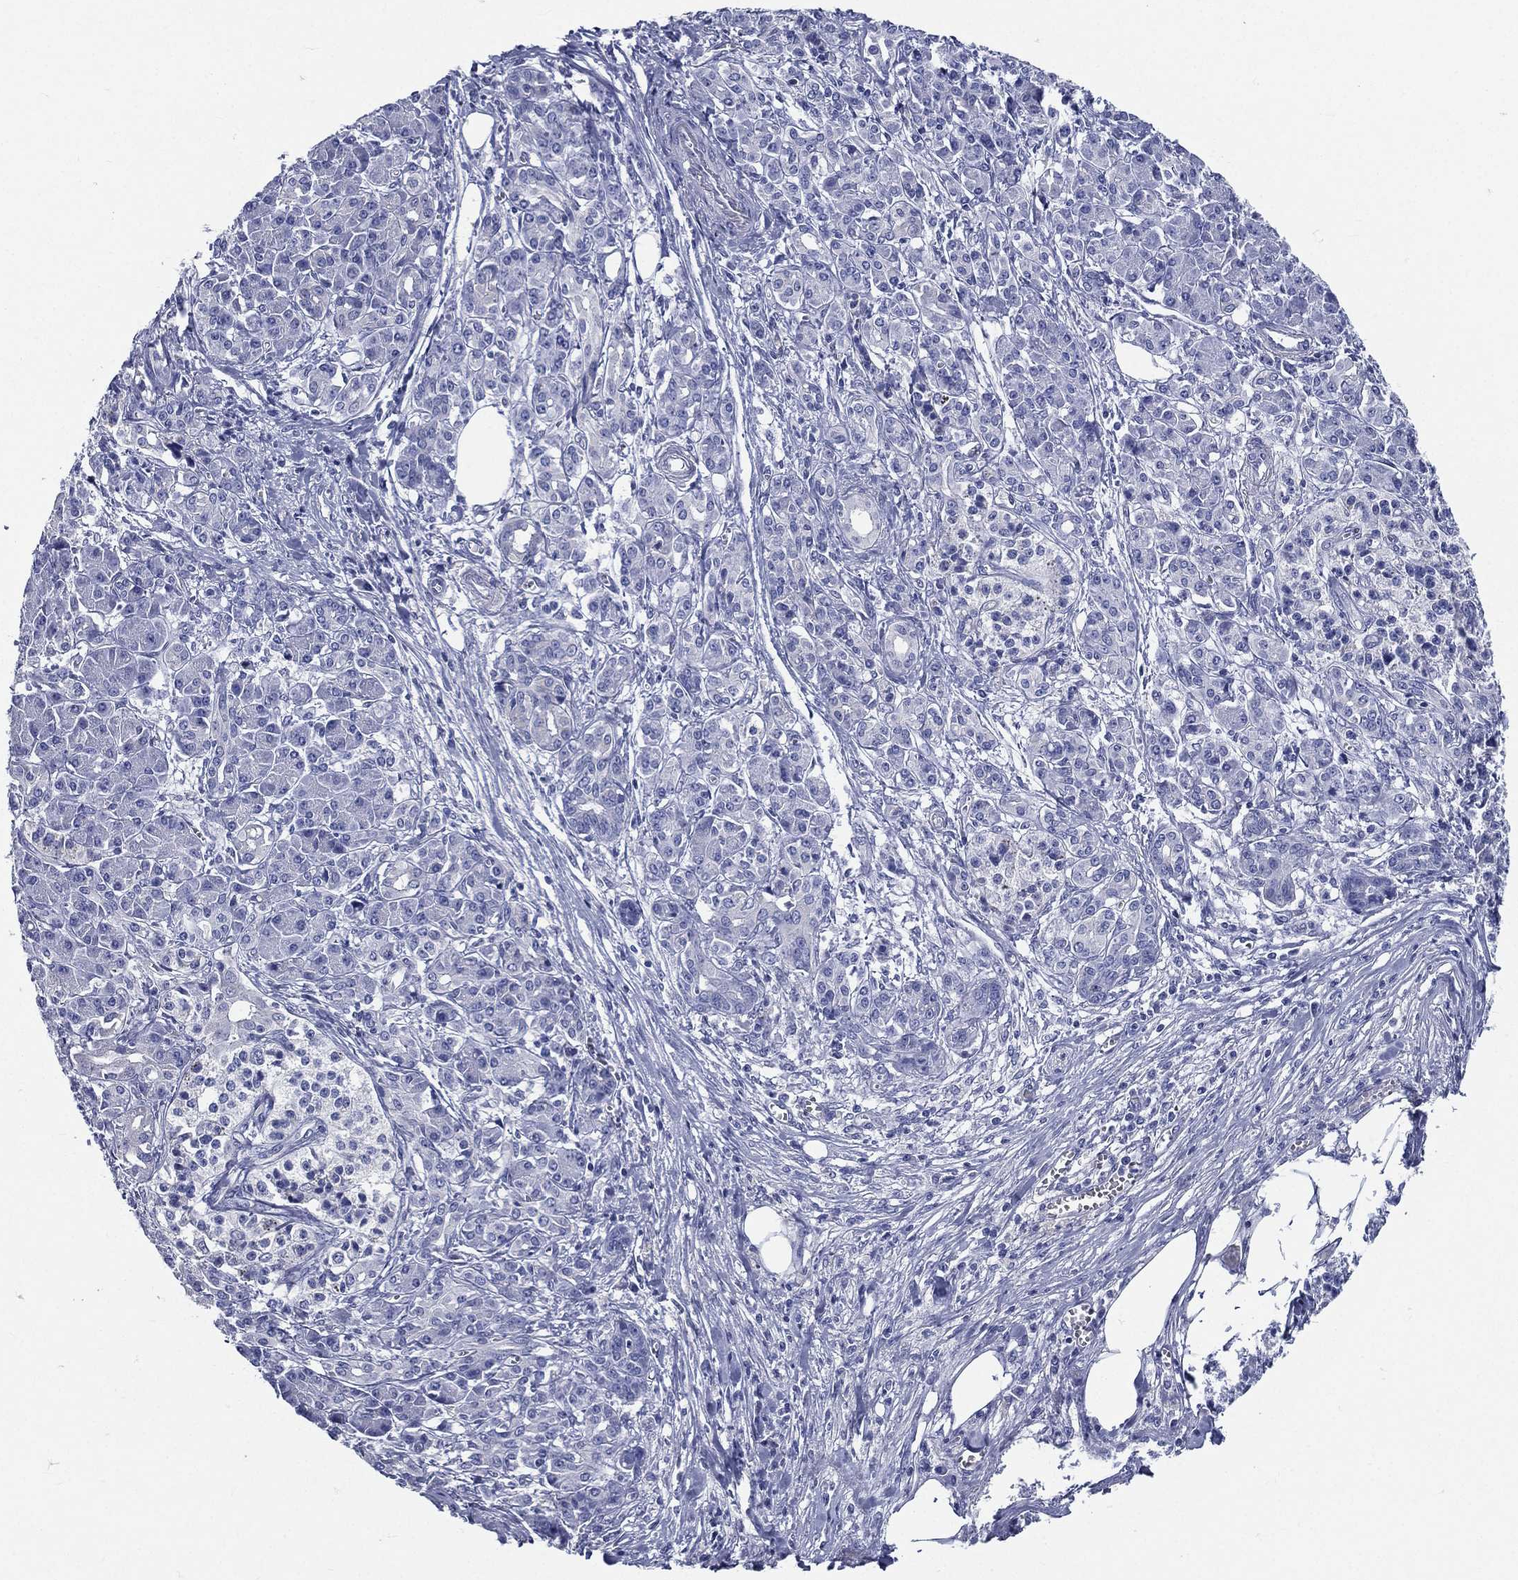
{"staining": {"intensity": "negative", "quantity": "none", "location": "none"}, "tissue": "pancreatic cancer", "cell_type": "Tumor cells", "image_type": "cancer", "snomed": [{"axis": "morphology", "description": "Adenocarcinoma, NOS"}, {"axis": "topography", "description": "Pancreas"}], "caption": "IHC of adenocarcinoma (pancreatic) demonstrates no staining in tumor cells.", "gene": "DPYS", "patient": {"sex": "female", "age": 68}}